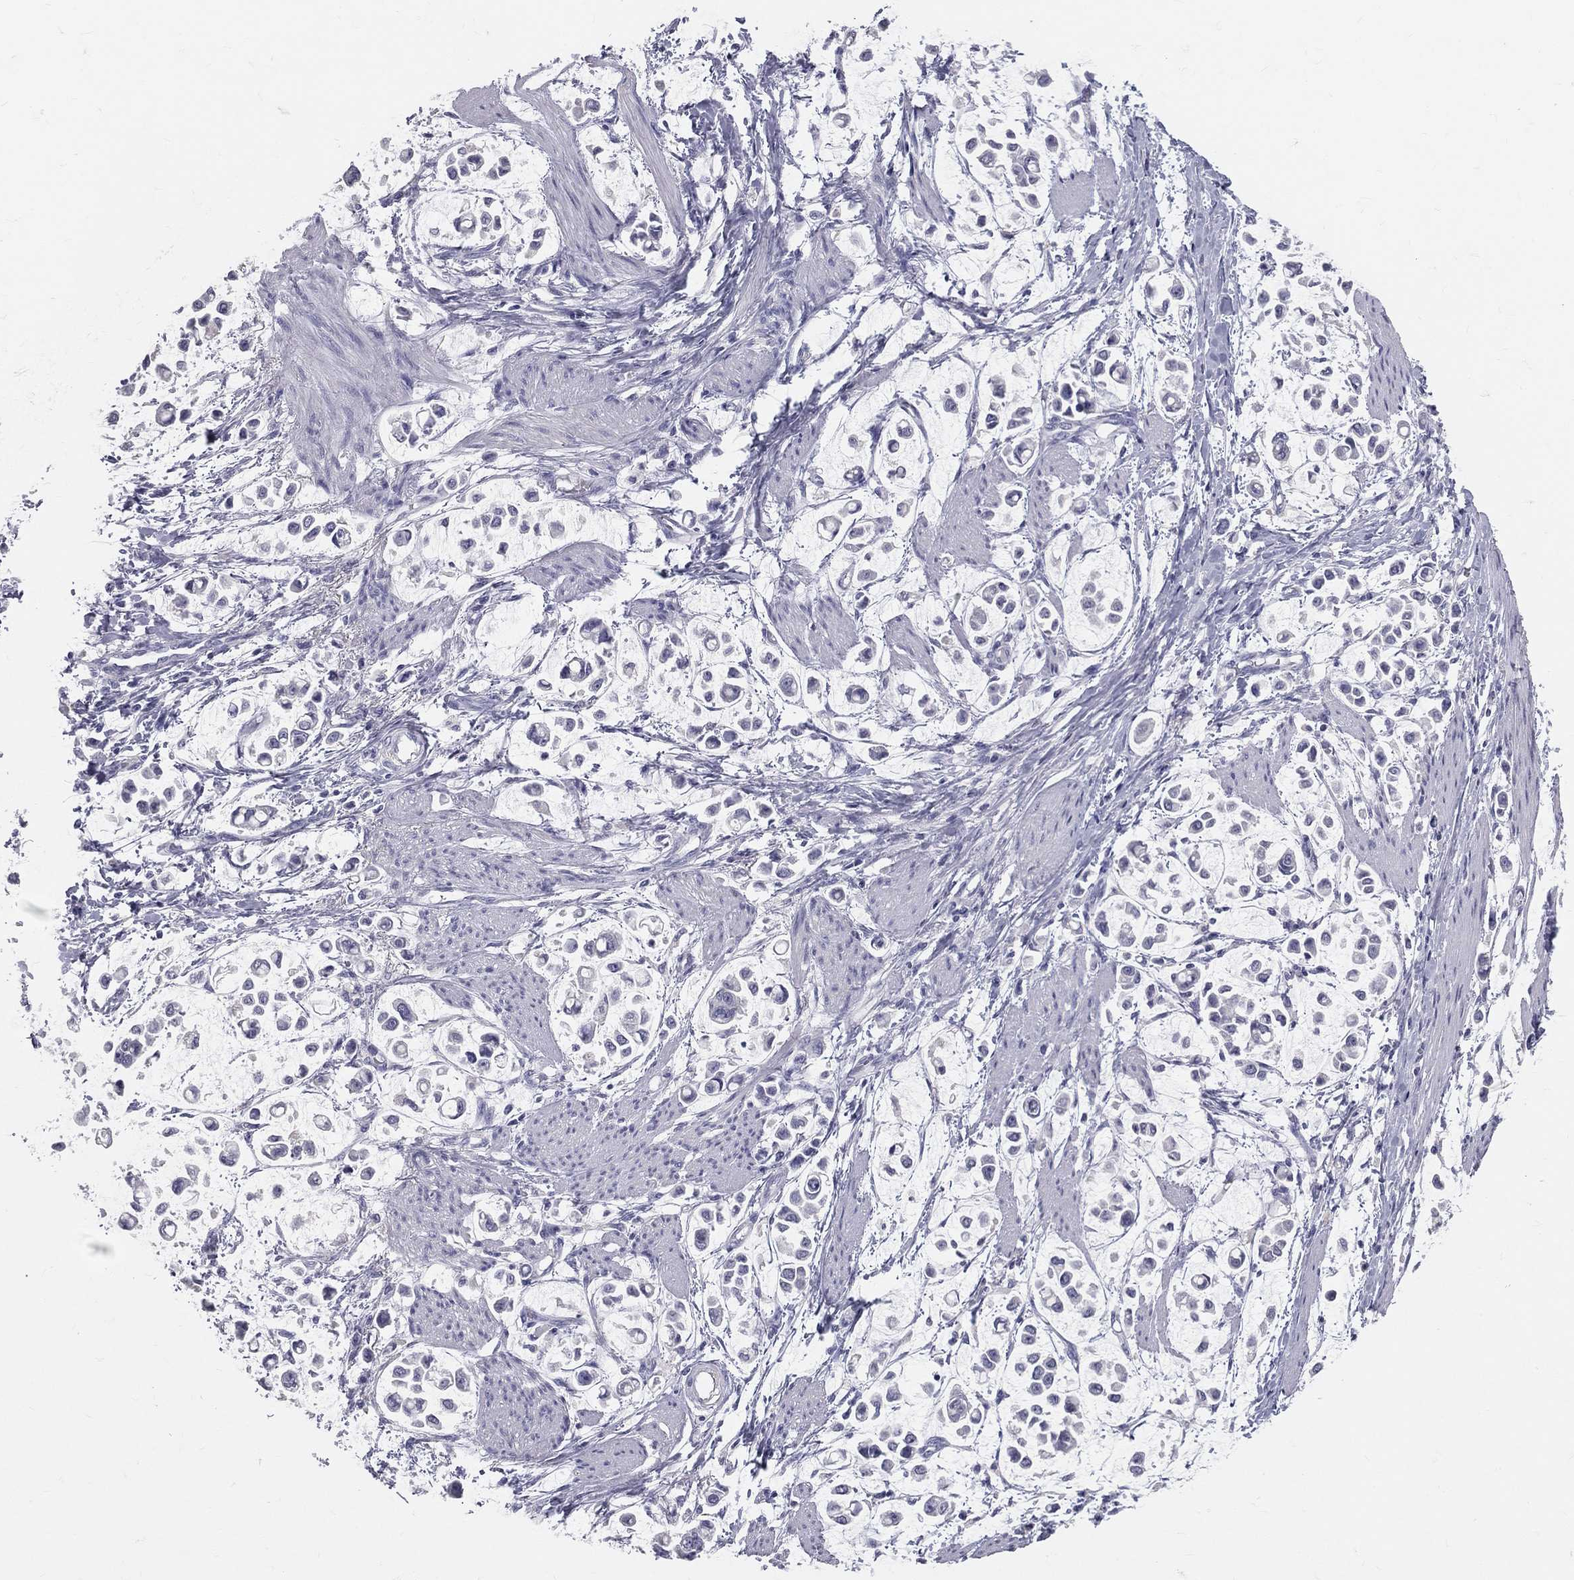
{"staining": {"intensity": "negative", "quantity": "none", "location": "none"}, "tissue": "stomach cancer", "cell_type": "Tumor cells", "image_type": "cancer", "snomed": [{"axis": "morphology", "description": "Adenocarcinoma, NOS"}, {"axis": "topography", "description": "Stomach"}], "caption": "IHC of stomach cancer (adenocarcinoma) exhibits no staining in tumor cells.", "gene": "TFPI2", "patient": {"sex": "male", "age": 82}}